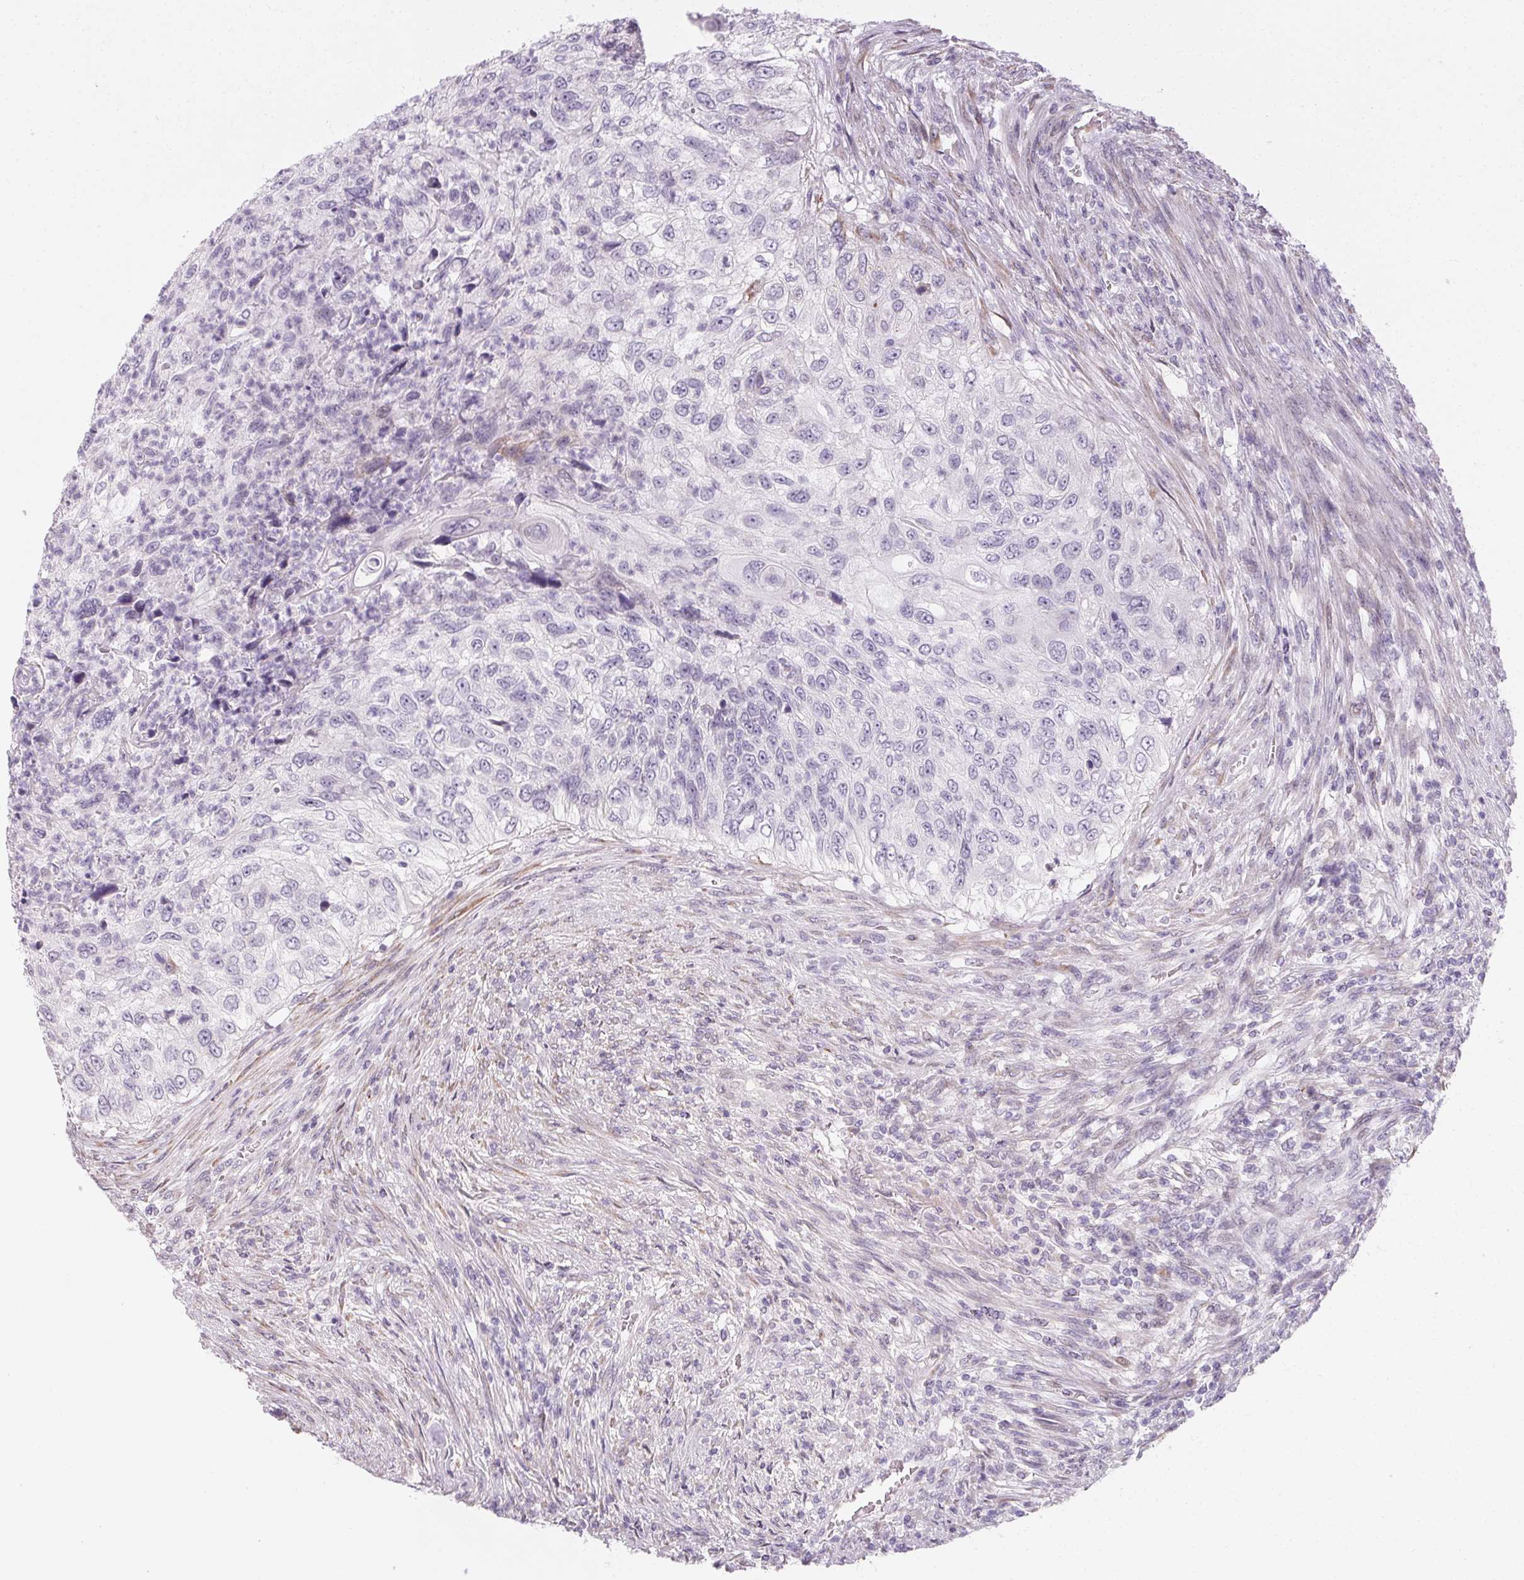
{"staining": {"intensity": "negative", "quantity": "none", "location": "none"}, "tissue": "urothelial cancer", "cell_type": "Tumor cells", "image_type": "cancer", "snomed": [{"axis": "morphology", "description": "Urothelial carcinoma, High grade"}, {"axis": "topography", "description": "Urinary bladder"}], "caption": "High-grade urothelial carcinoma was stained to show a protein in brown. There is no significant staining in tumor cells. The staining is performed using DAB (3,3'-diaminobenzidine) brown chromogen with nuclei counter-stained in using hematoxylin.", "gene": "CCDC96", "patient": {"sex": "female", "age": 60}}